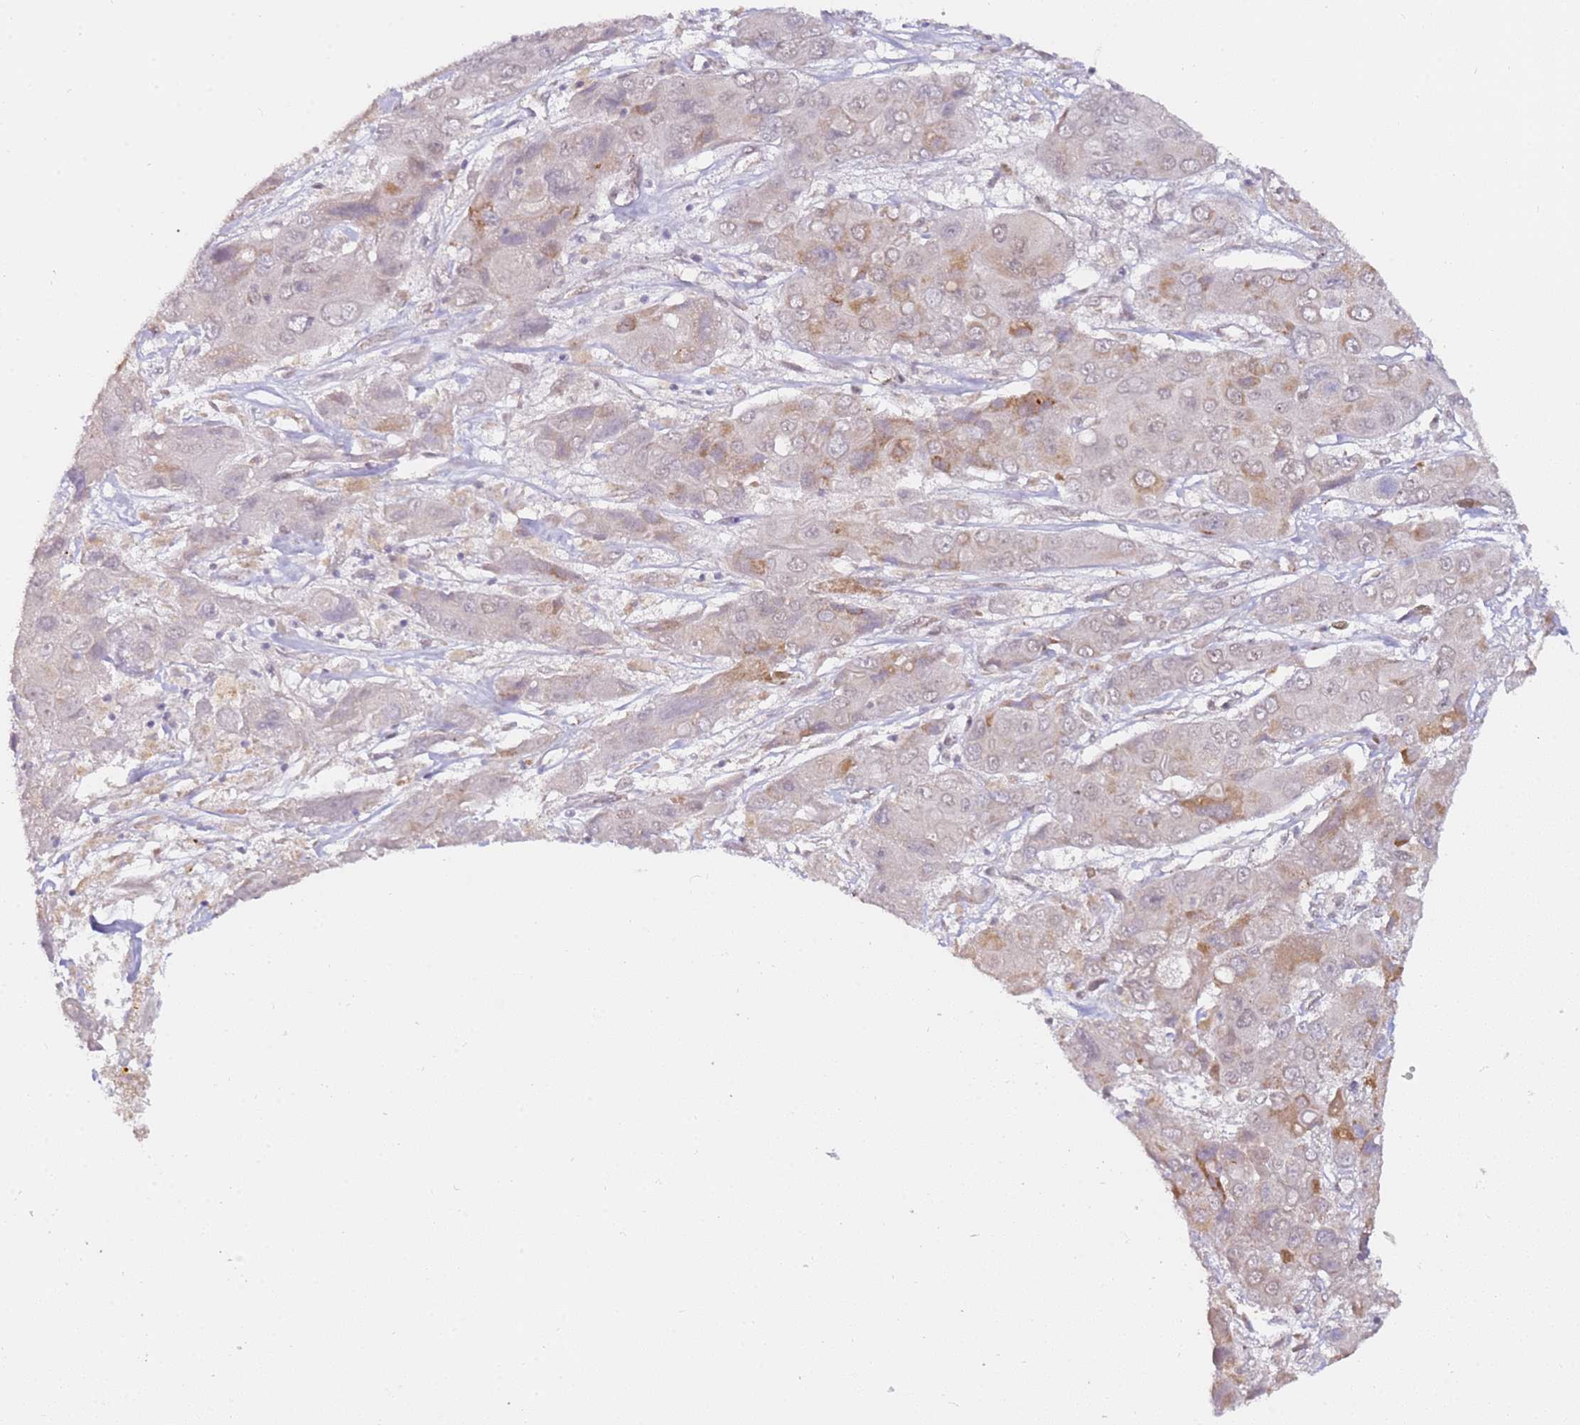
{"staining": {"intensity": "moderate", "quantity": "<25%", "location": "cytoplasmic/membranous"}, "tissue": "liver cancer", "cell_type": "Tumor cells", "image_type": "cancer", "snomed": [{"axis": "morphology", "description": "Cholangiocarcinoma"}, {"axis": "topography", "description": "Liver"}], "caption": "An image showing moderate cytoplasmic/membranous staining in approximately <25% of tumor cells in cholangiocarcinoma (liver), as visualized by brown immunohistochemical staining.", "gene": "LGALSL", "patient": {"sex": "male", "age": 67}}